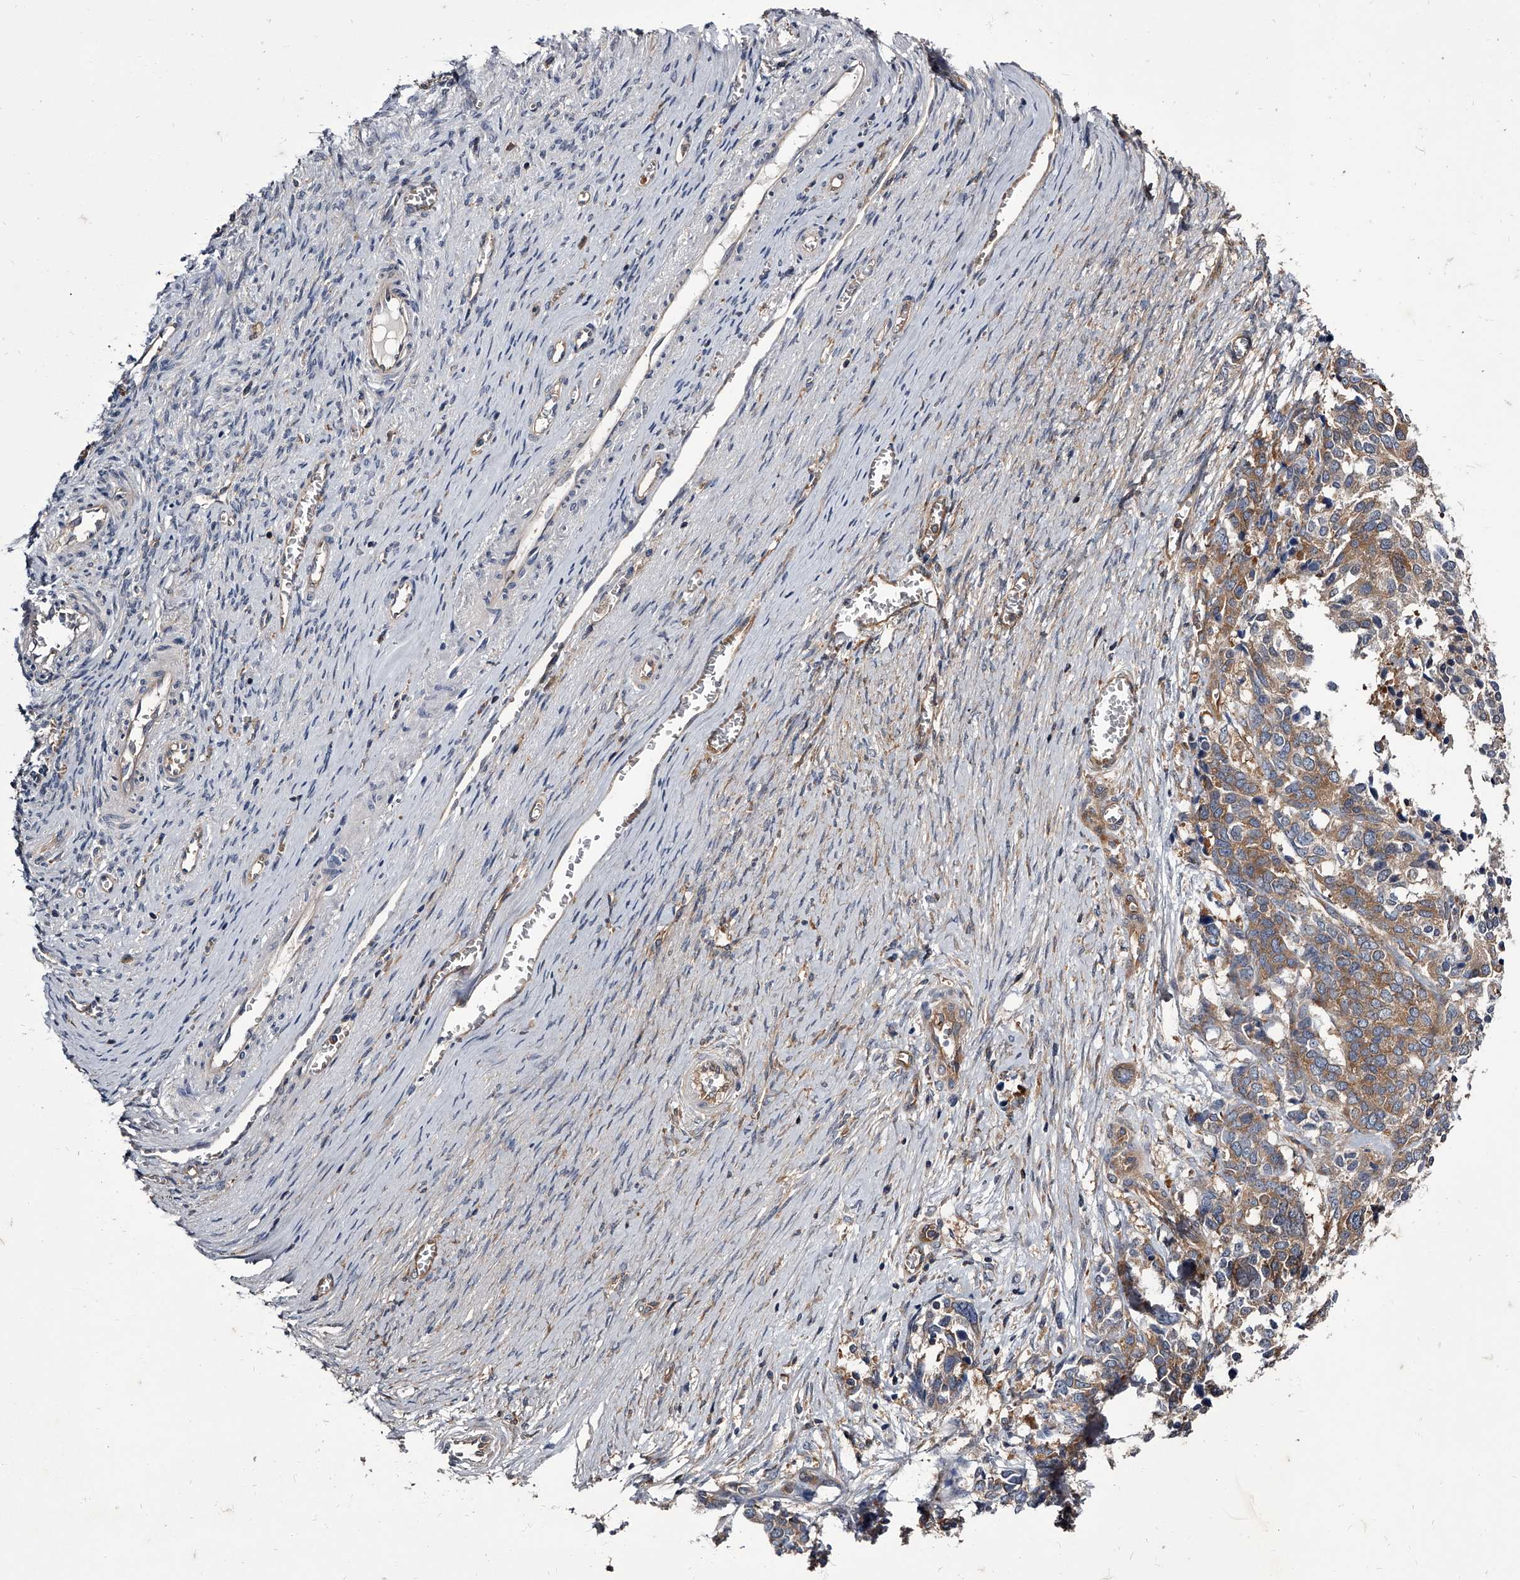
{"staining": {"intensity": "weak", "quantity": ">75%", "location": "cytoplasmic/membranous"}, "tissue": "ovarian cancer", "cell_type": "Tumor cells", "image_type": "cancer", "snomed": [{"axis": "morphology", "description": "Cystadenocarcinoma, serous, NOS"}, {"axis": "topography", "description": "Ovary"}], "caption": "There is low levels of weak cytoplasmic/membranous staining in tumor cells of ovarian cancer (serous cystadenocarcinoma), as demonstrated by immunohistochemical staining (brown color).", "gene": "GAPVD1", "patient": {"sex": "female", "age": 44}}